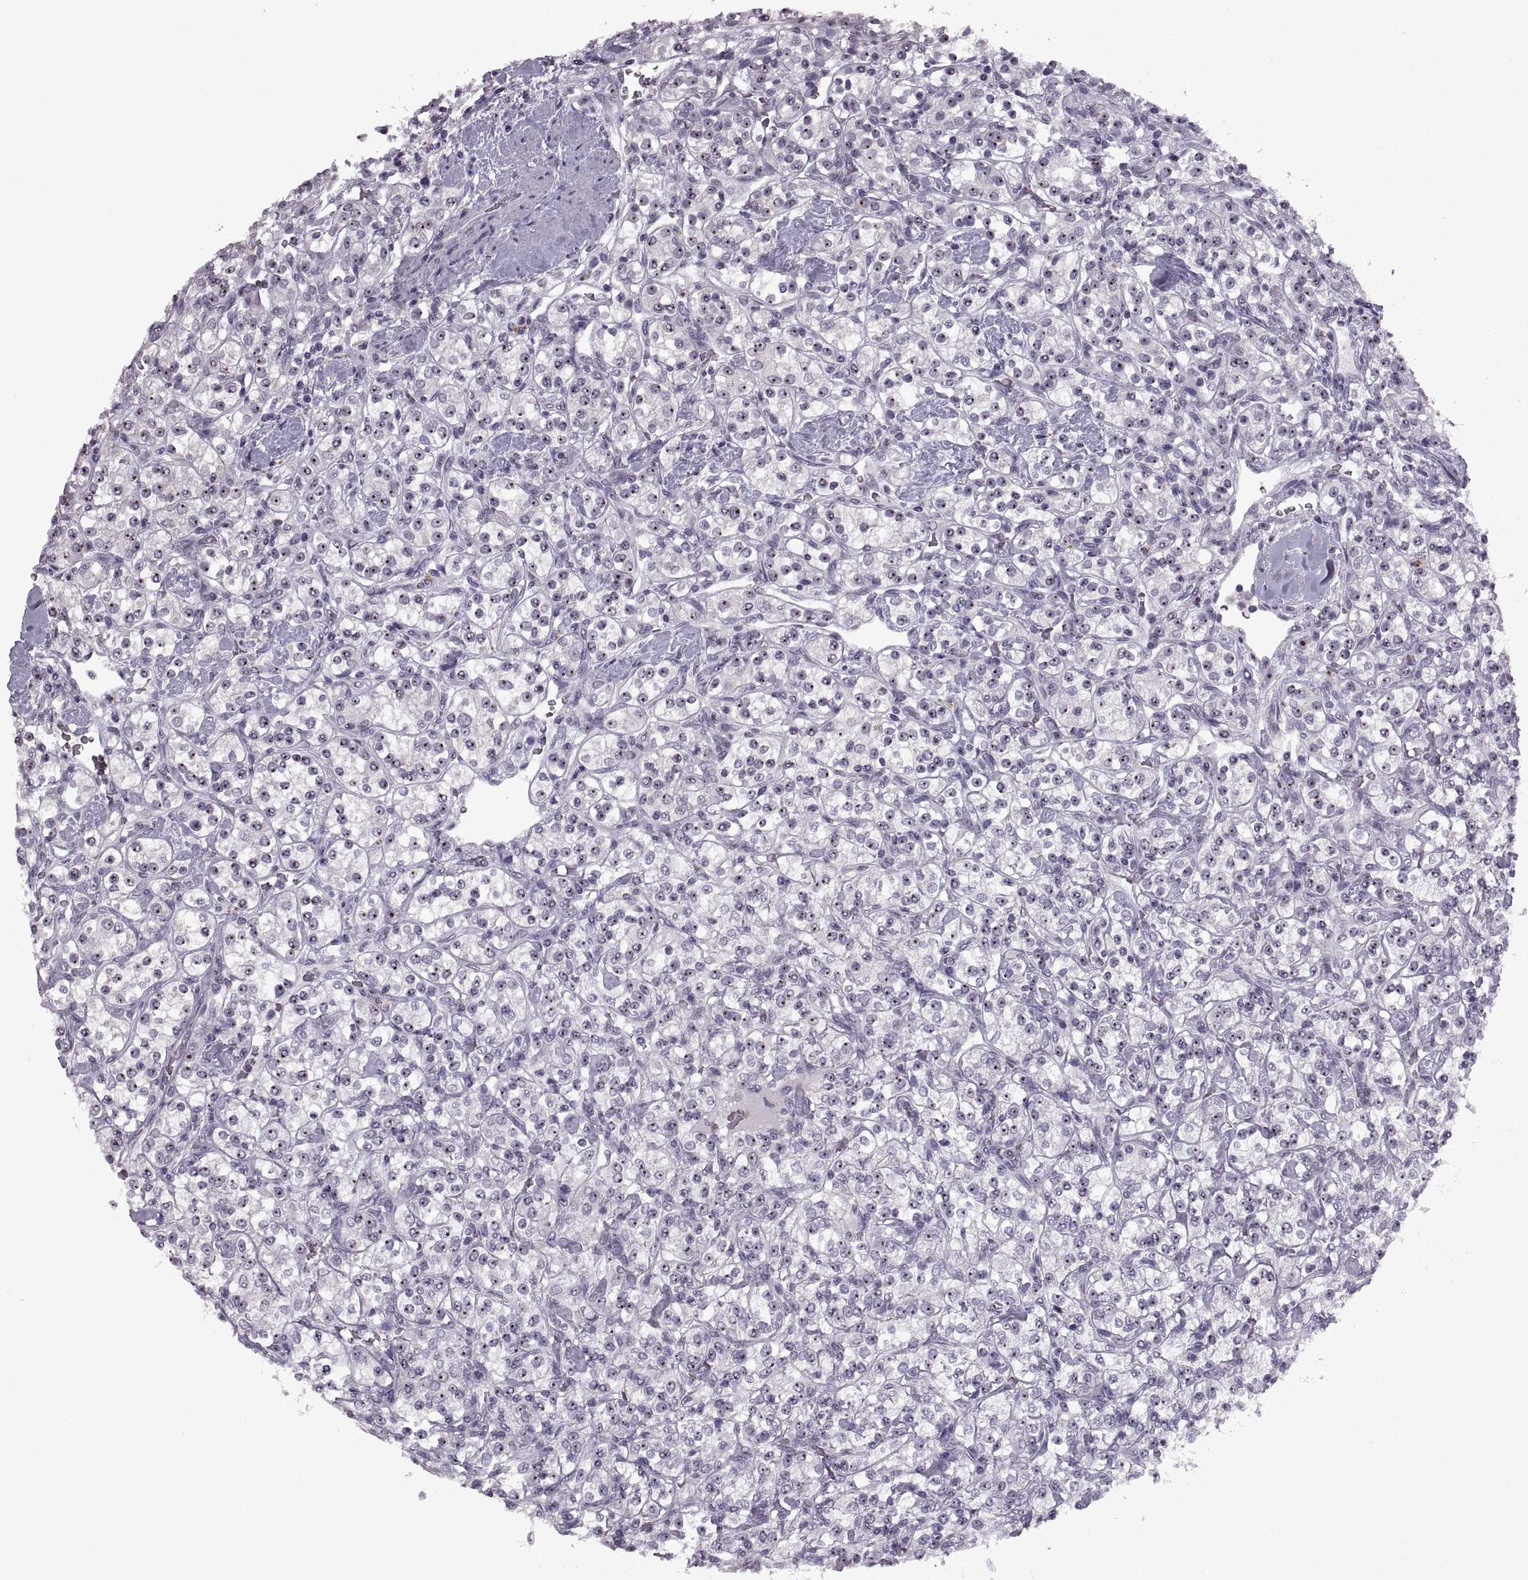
{"staining": {"intensity": "strong", "quantity": ">75%", "location": "nuclear"}, "tissue": "renal cancer", "cell_type": "Tumor cells", "image_type": "cancer", "snomed": [{"axis": "morphology", "description": "Adenocarcinoma, NOS"}, {"axis": "topography", "description": "Kidney"}], "caption": "Strong nuclear protein expression is appreciated in about >75% of tumor cells in renal adenocarcinoma.", "gene": "SINHCAF", "patient": {"sex": "male", "age": 77}}